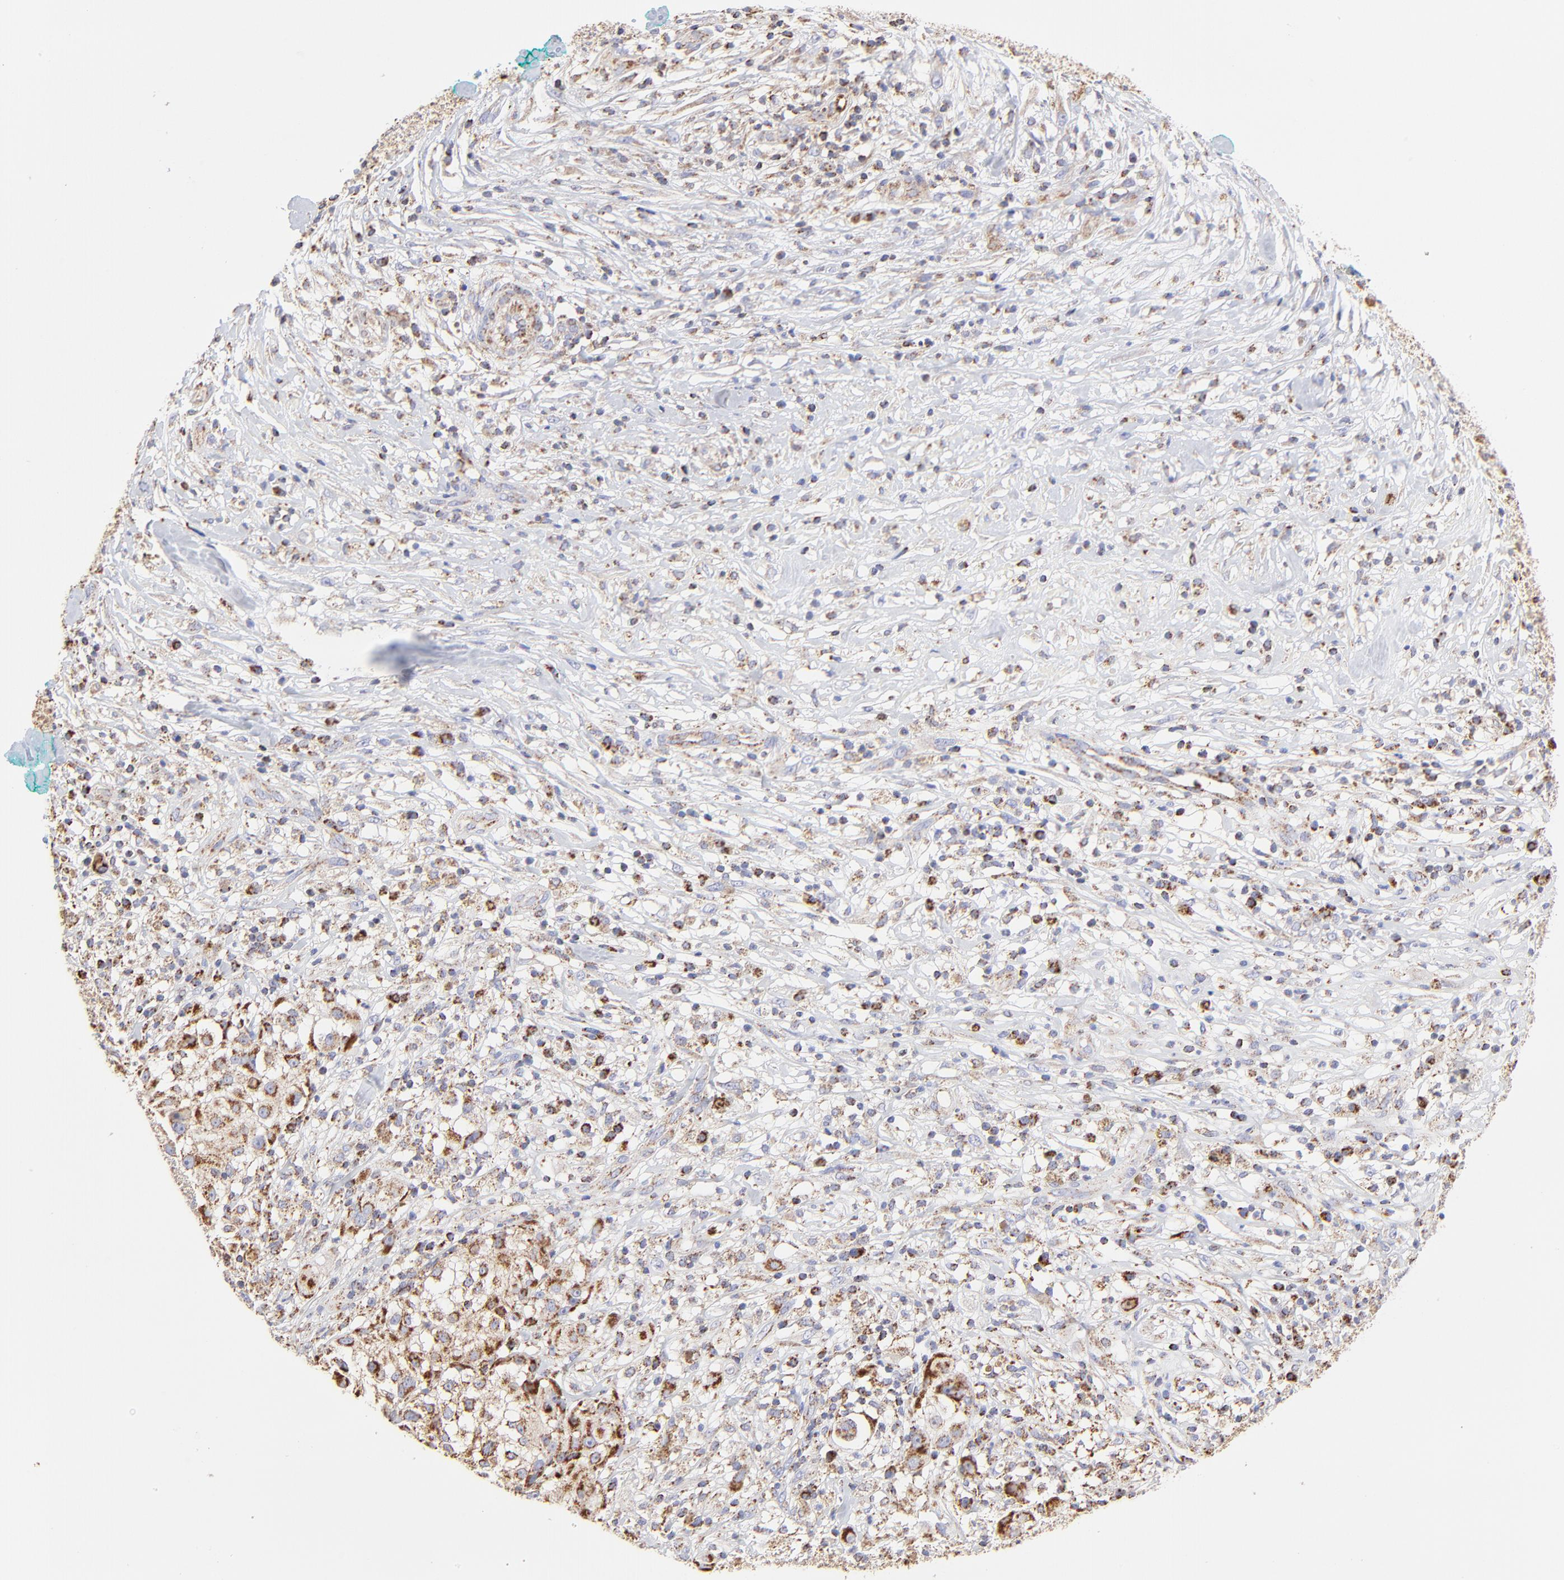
{"staining": {"intensity": "moderate", "quantity": "25%-75%", "location": "cytoplasmic/membranous"}, "tissue": "melanoma", "cell_type": "Tumor cells", "image_type": "cancer", "snomed": [{"axis": "morphology", "description": "Necrosis, NOS"}, {"axis": "morphology", "description": "Malignant melanoma, NOS"}, {"axis": "topography", "description": "Skin"}], "caption": "Tumor cells exhibit medium levels of moderate cytoplasmic/membranous positivity in about 25%-75% of cells in malignant melanoma.", "gene": "ECH1", "patient": {"sex": "female", "age": 87}}